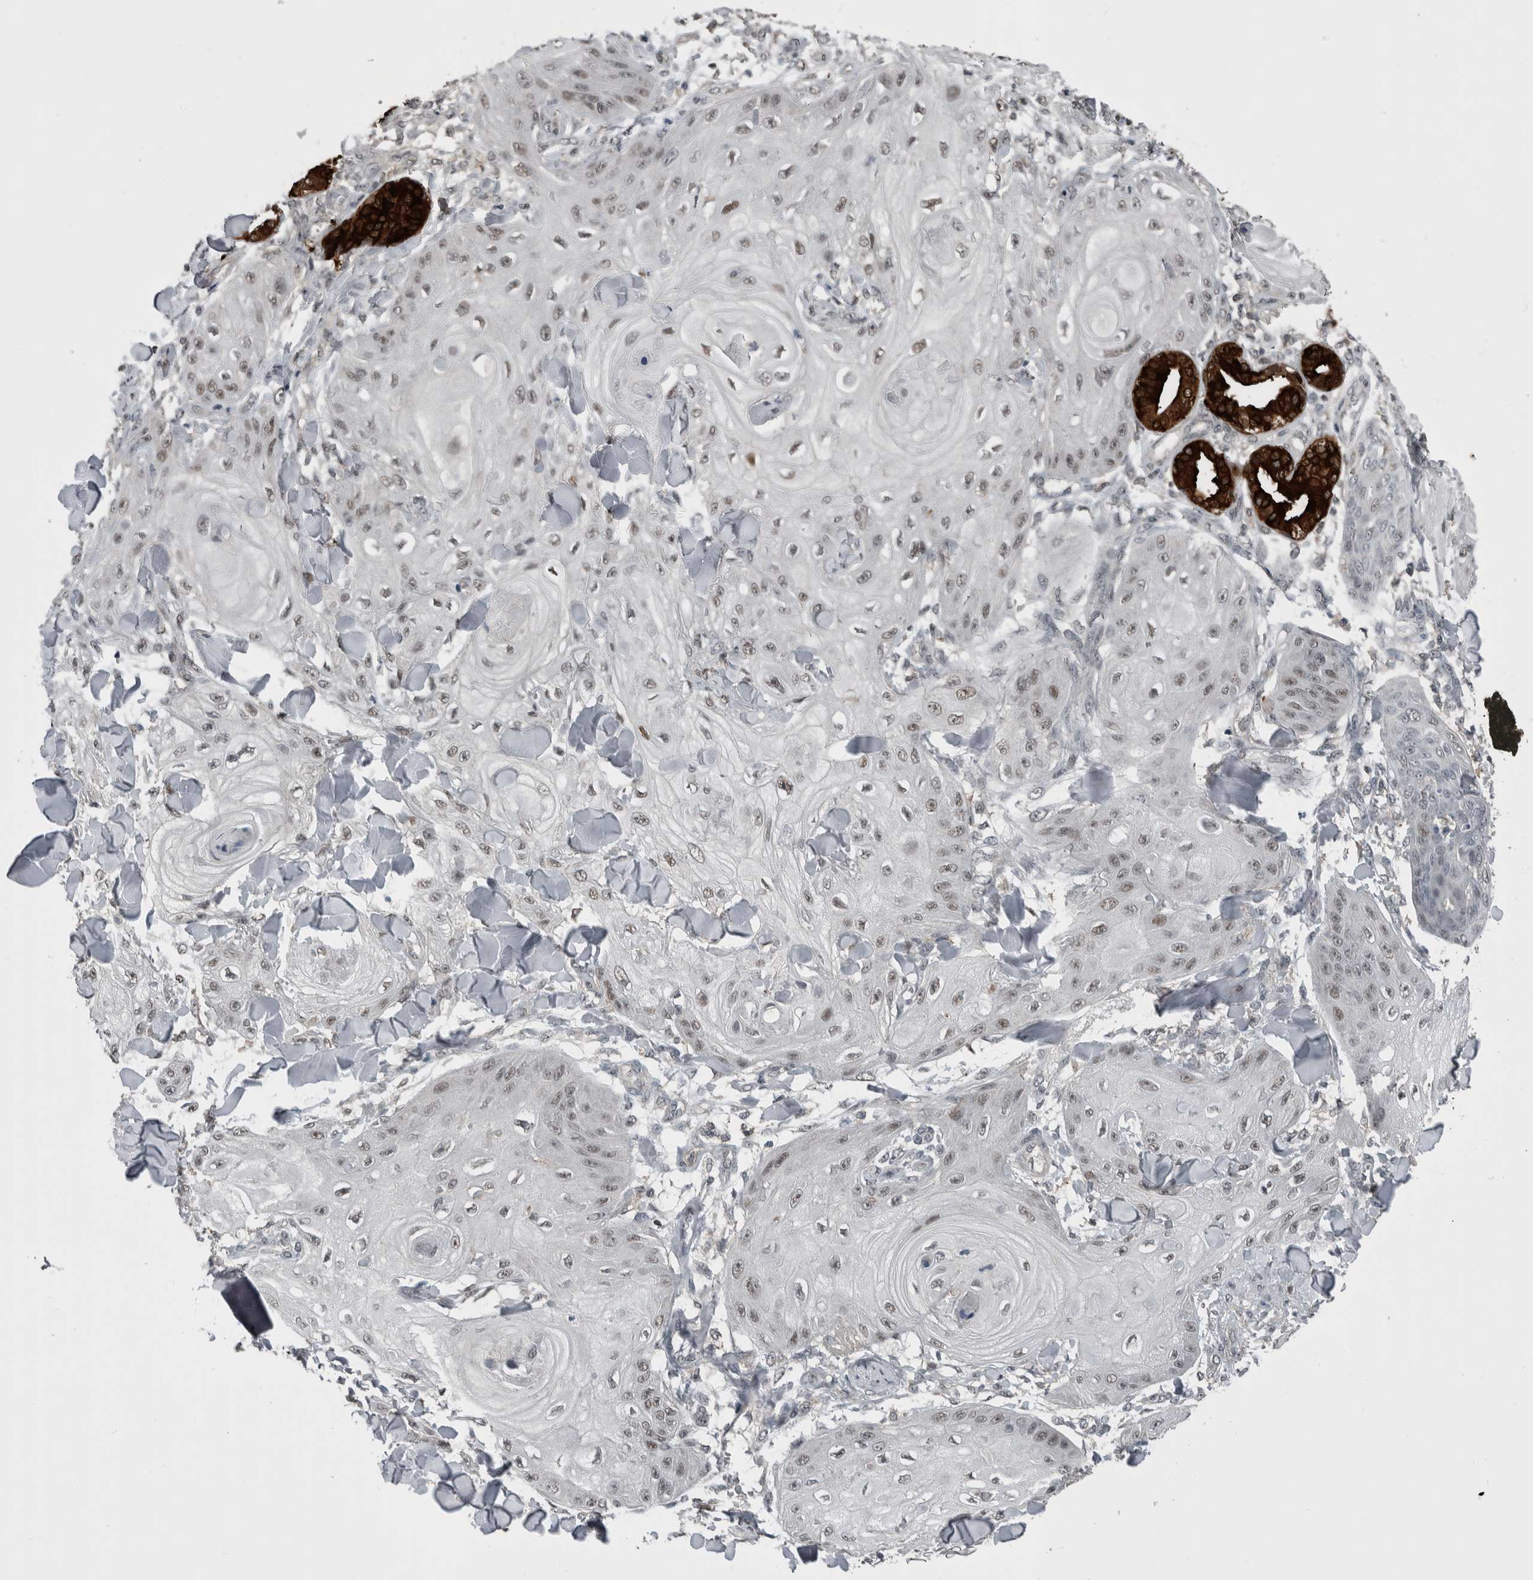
{"staining": {"intensity": "weak", "quantity": ">75%", "location": "nuclear"}, "tissue": "skin cancer", "cell_type": "Tumor cells", "image_type": "cancer", "snomed": [{"axis": "morphology", "description": "Squamous cell carcinoma, NOS"}, {"axis": "topography", "description": "Skin"}], "caption": "Protein staining of skin squamous cell carcinoma tissue reveals weak nuclear positivity in approximately >75% of tumor cells. The staining is performed using DAB (3,3'-diaminobenzidine) brown chromogen to label protein expression. The nuclei are counter-stained blue using hematoxylin.", "gene": "ZBTB21", "patient": {"sex": "male", "age": 74}}